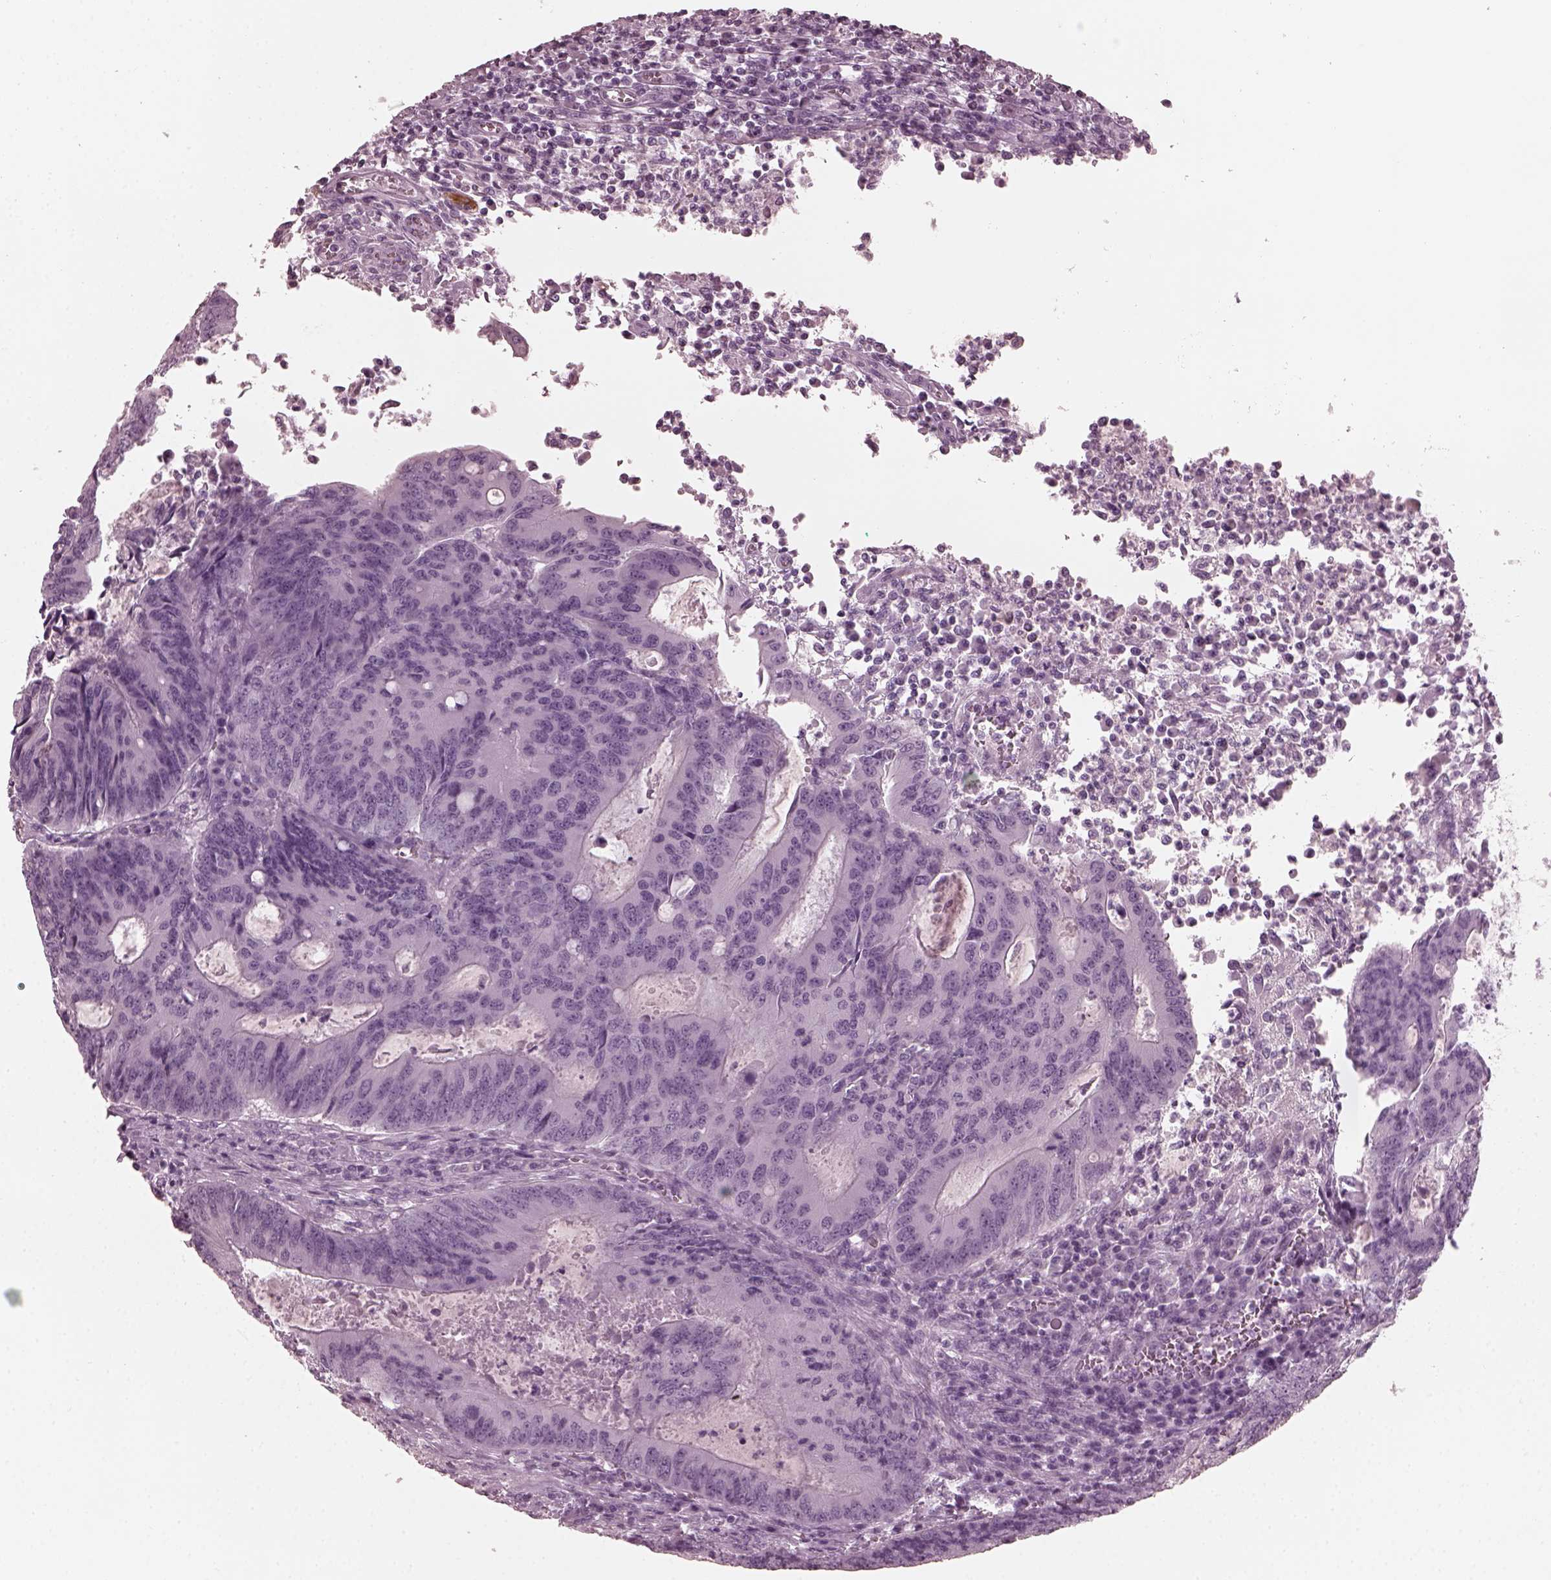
{"staining": {"intensity": "negative", "quantity": "none", "location": "none"}, "tissue": "colorectal cancer", "cell_type": "Tumor cells", "image_type": "cancer", "snomed": [{"axis": "morphology", "description": "Adenocarcinoma, NOS"}, {"axis": "topography", "description": "Colon"}], "caption": "IHC micrograph of neoplastic tissue: adenocarcinoma (colorectal) stained with DAB demonstrates no significant protein positivity in tumor cells.", "gene": "GRM6", "patient": {"sex": "male", "age": 67}}